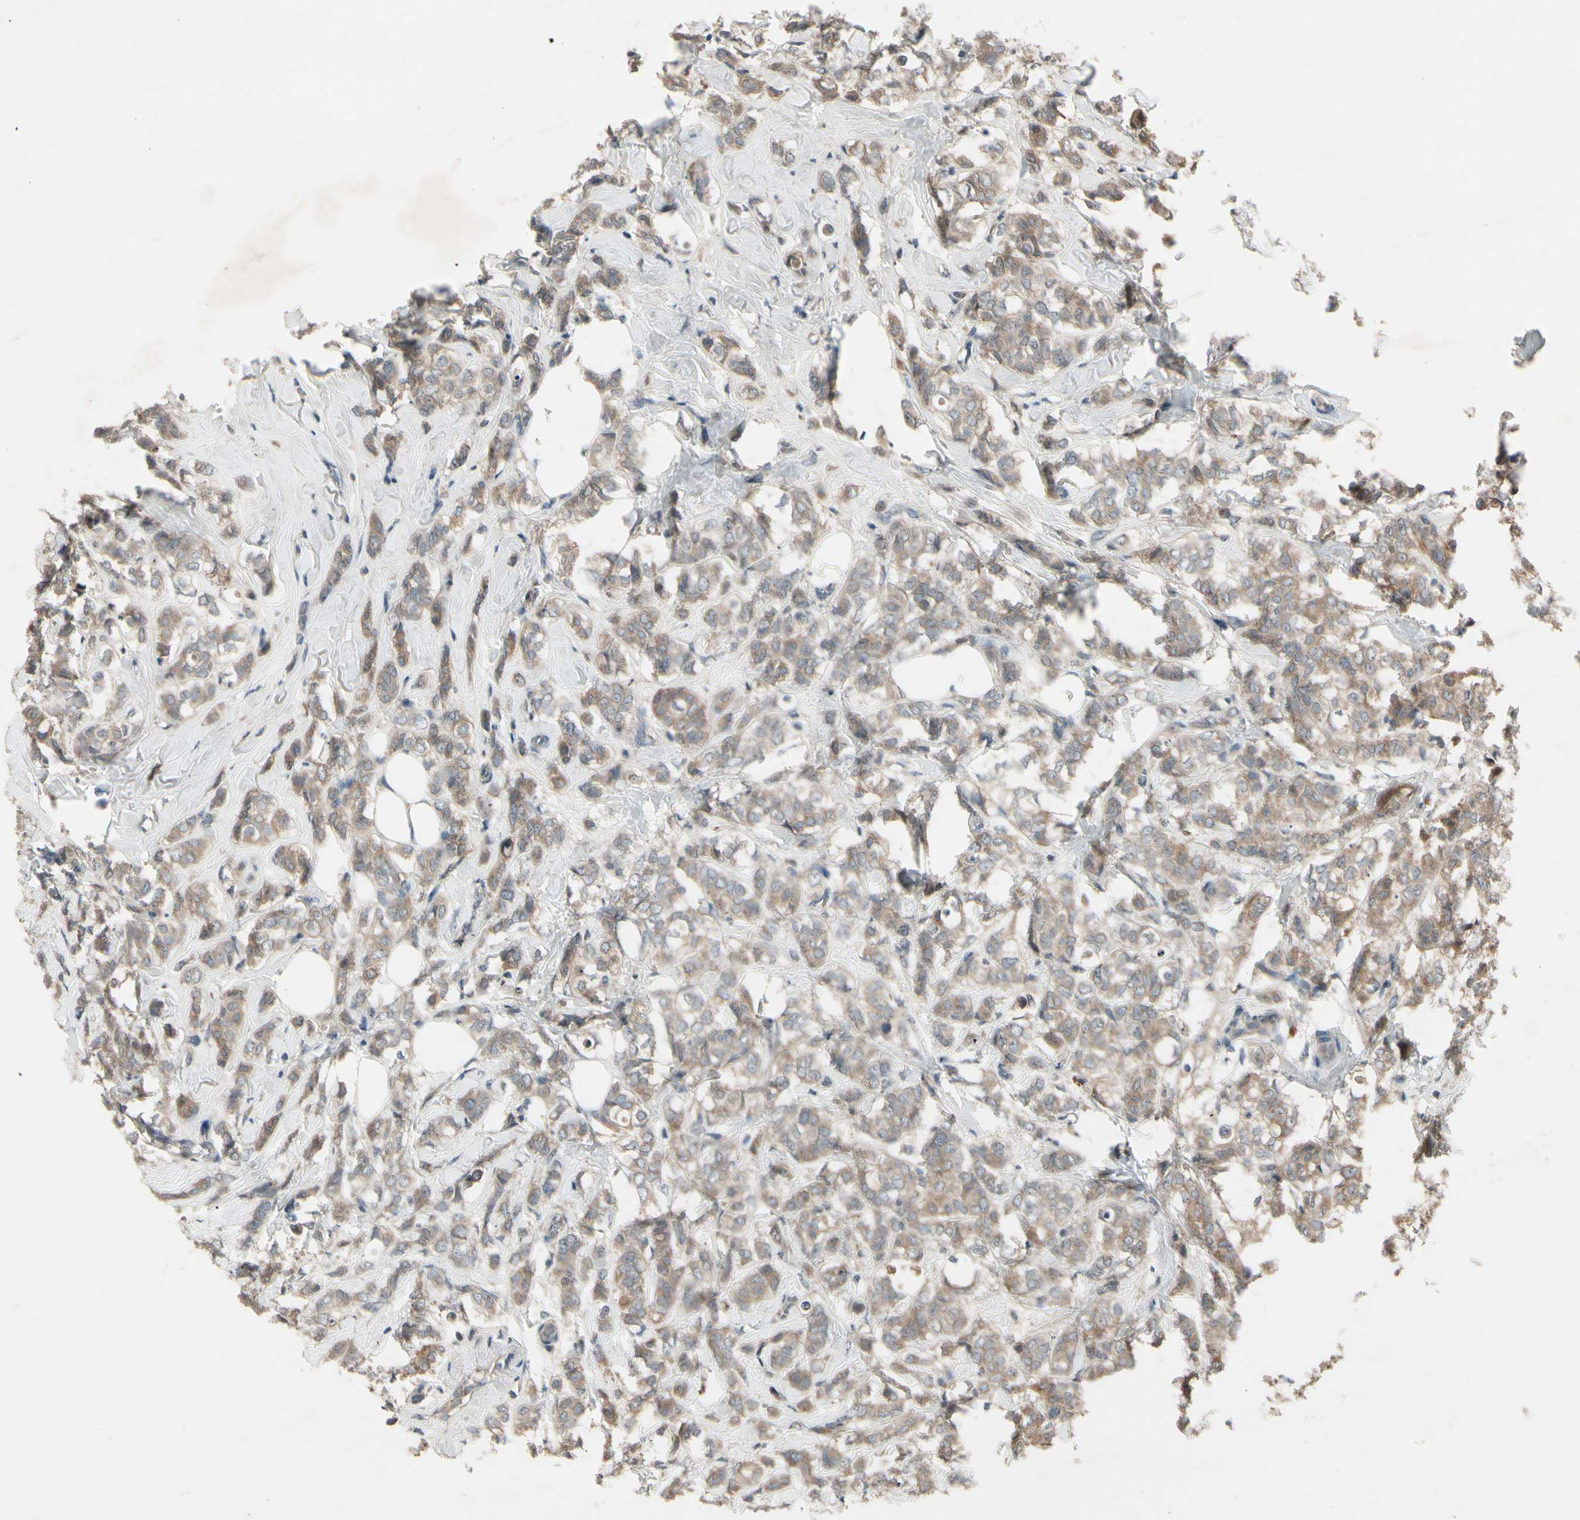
{"staining": {"intensity": "moderate", "quantity": ">75%", "location": "cytoplasmic/membranous"}, "tissue": "breast cancer", "cell_type": "Tumor cells", "image_type": "cancer", "snomed": [{"axis": "morphology", "description": "Lobular carcinoma"}, {"axis": "topography", "description": "Breast"}], "caption": "A histopathology image of human breast lobular carcinoma stained for a protein reveals moderate cytoplasmic/membranous brown staining in tumor cells.", "gene": "NSF", "patient": {"sex": "female", "age": 60}}